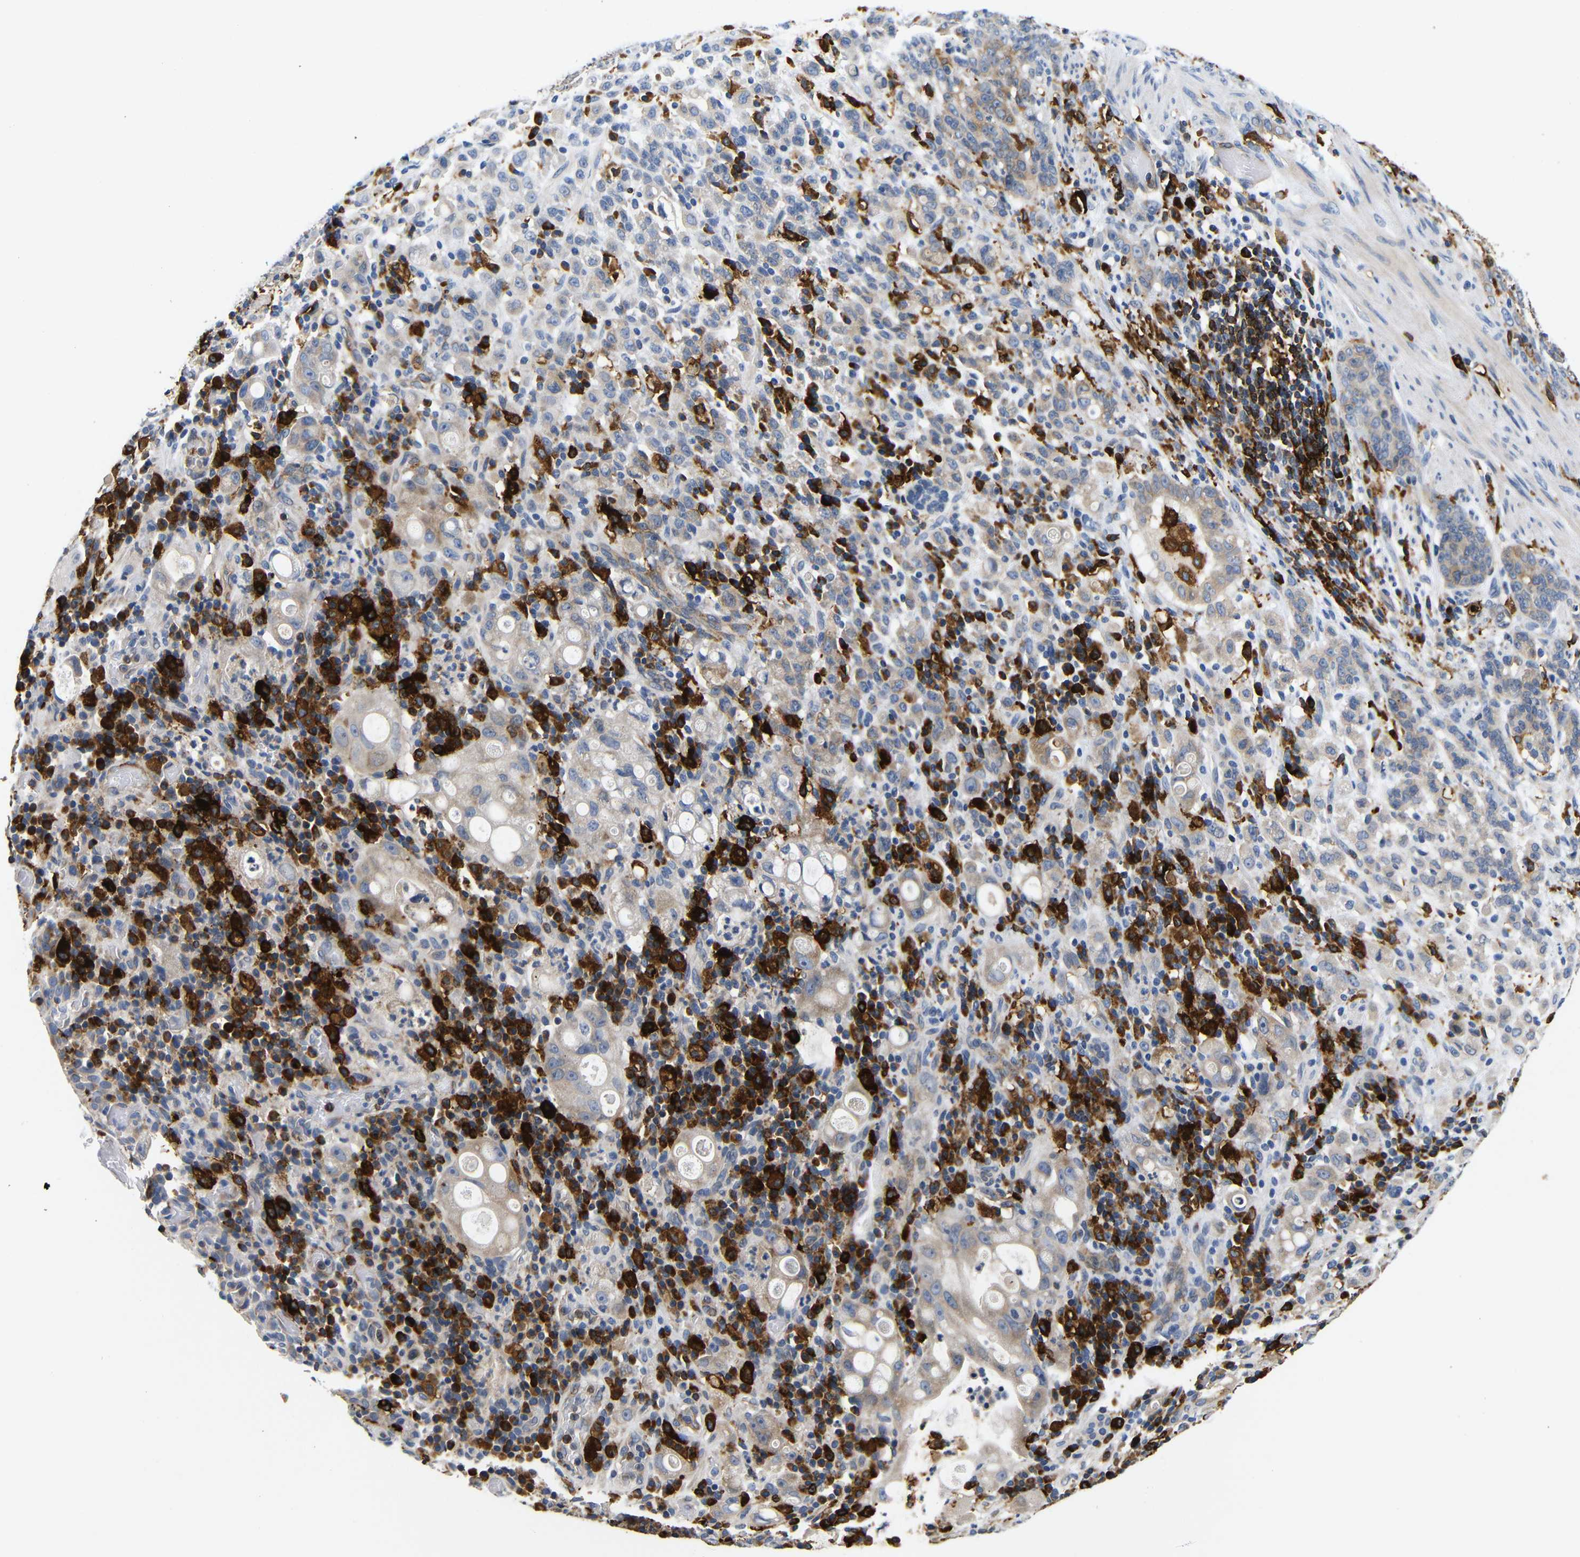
{"staining": {"intensity": "weak", "quantity": ">75%", "location": "cytoplasmic/membranous"}, "tissue": "stomach cancer", "cell_type": "Tumor cells", "image_type": "cancer", "snomed": [{"axis": "morphology", "description": "Adenocarcinoma, NOS"}, {"axis": "topography", "description": "Stomach, lower"}], "caption": "Immunohistochemistry (IHC) image of human stomach cancer (adenocarcinoma) stained for a protein (brown), which displays low levels of weak cytoplasmic/membranous expression in approximately >75% of tumor cells.", "gene": "HLA-DQB1", "patient": {"sex": "male", "age": 88}}